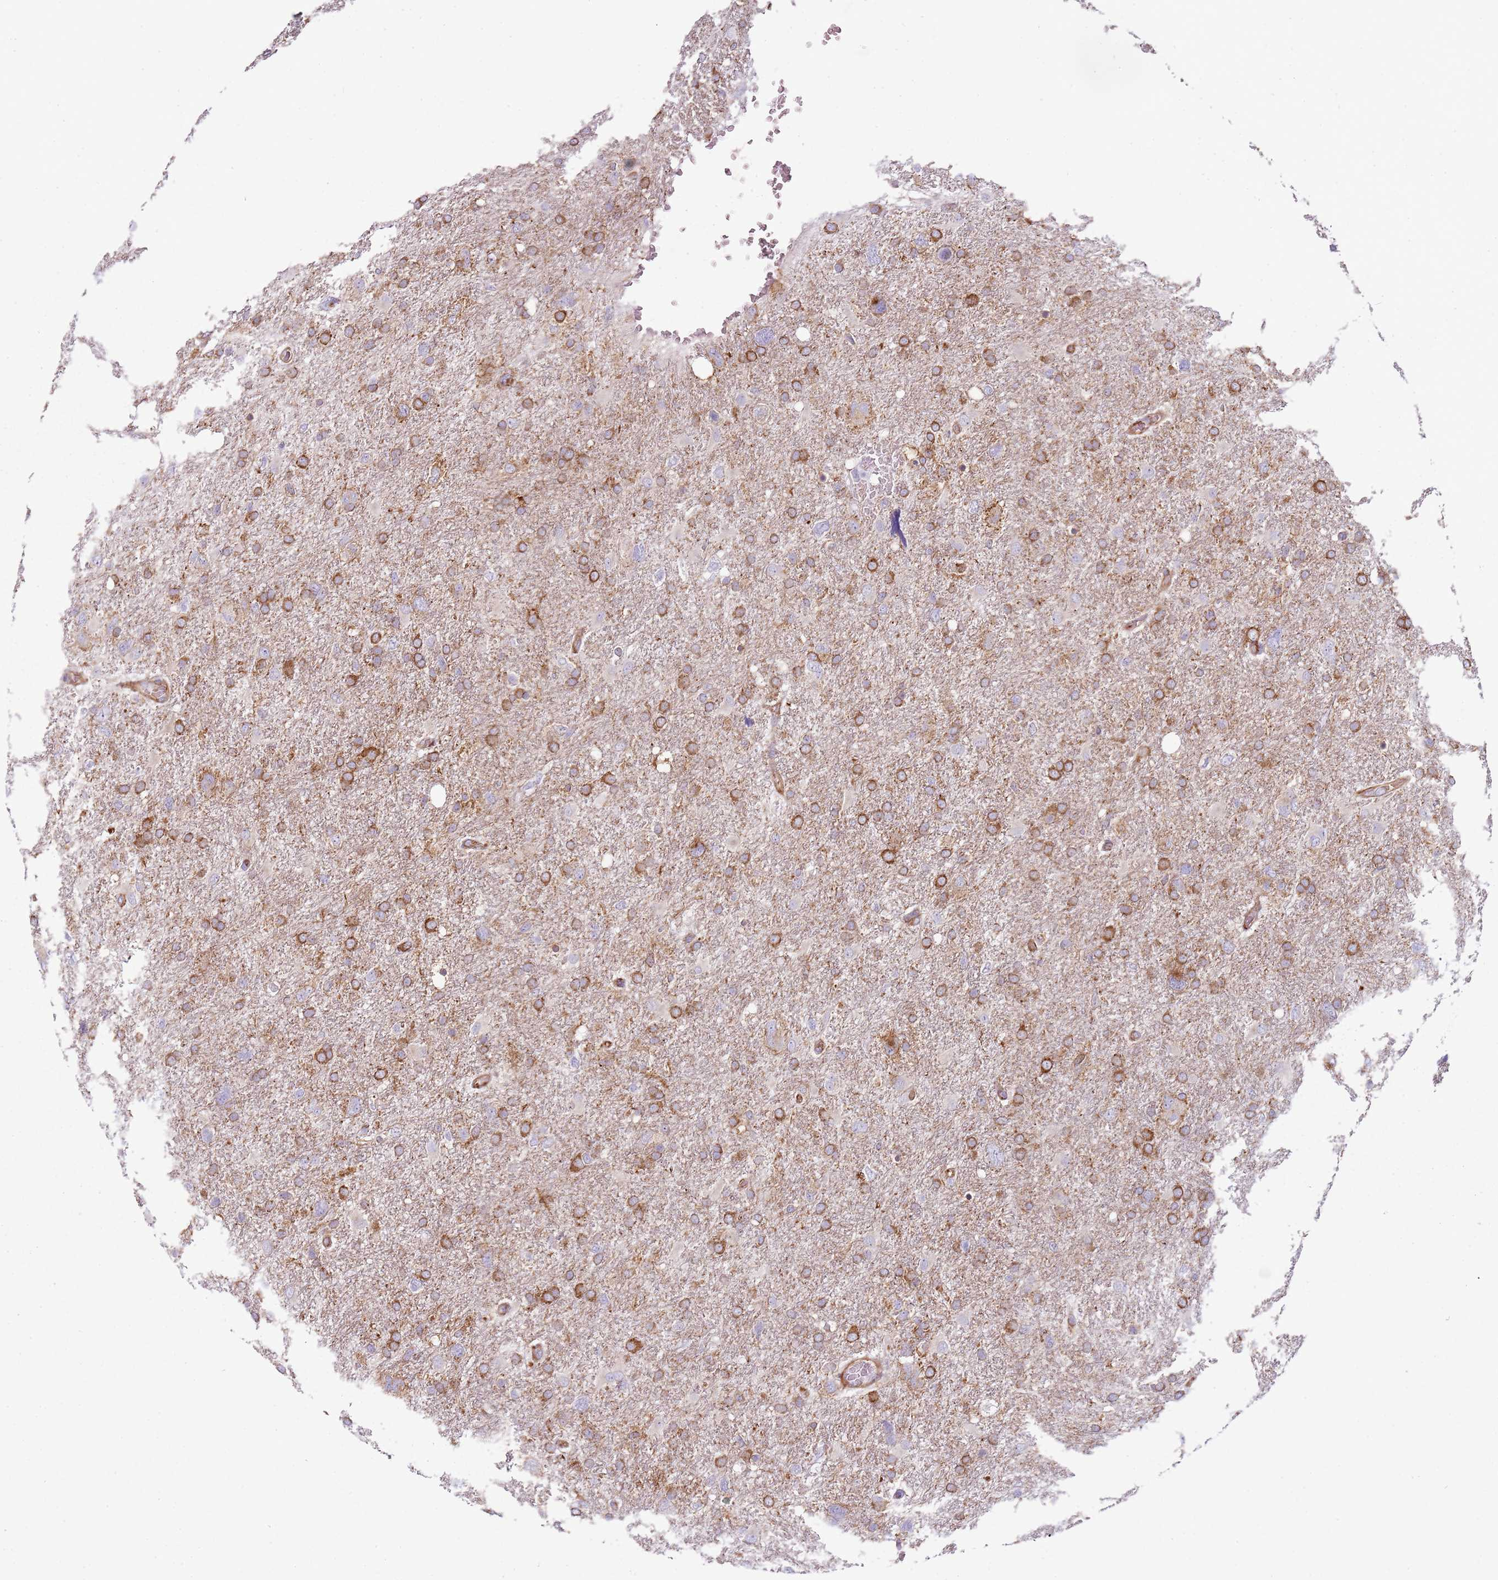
{"staining": {"intensity": "moderate", "quantity": ">75%", "location": "cytoplasmic/membranous"}, "tissue": "glioma", "cell_type": "Tumor cells", "image_type": "cancer", "snomed": [{"axis": "morphology", "description": "Glioma, malignant, High grade"}, {"axis": "topography", "description": "Brain"}], "caption": "Glioma stained with immunohistochemistry (IHC) shows moderate cytoplasmic/membranous positivity in approximately >75% of tumor cells.", "gene": "SNX1", "patient": {"sex": "male", "age": 61}}